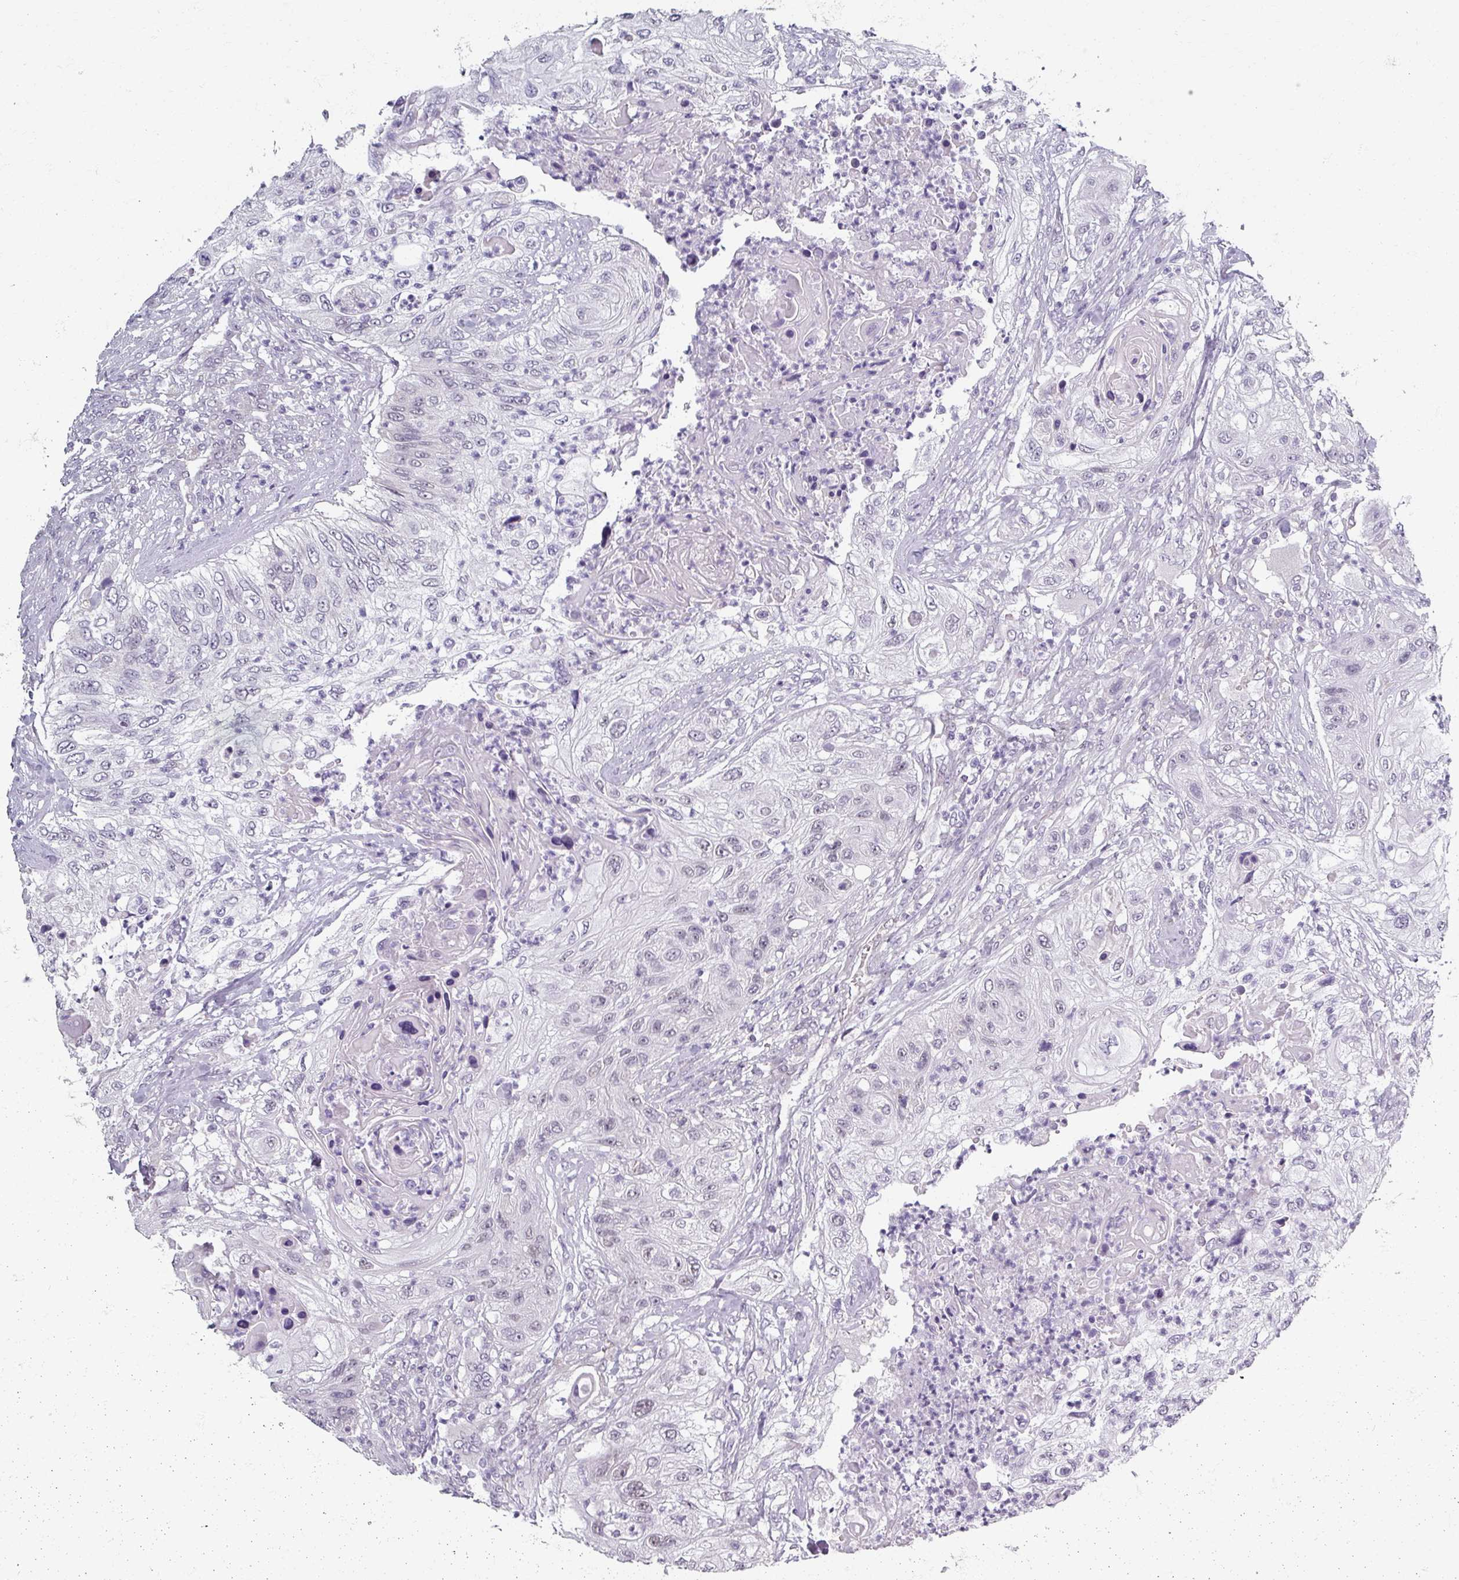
{"staining": {"intensity": "moderate", "quantity": "25%-75%", "location": "nuclear"}, "tissue": "urothelial cancer", "cell_type": "Tumor cells", "image_type": "cancer", "snomed": [{"axis": "morphology", "description": "Urothelial carcinoma, High grade"}, {"axis": "topography", "description": "Urinary bladder"}], "caption": "Approximately 25%-75% of tumor cells in urothelial cancer reveal moderate nuclear protein staining as visualized by brown immunohistochemical staining.", "gene": "RIPOR3", "patient": {"sex": "female", "age": 60}}